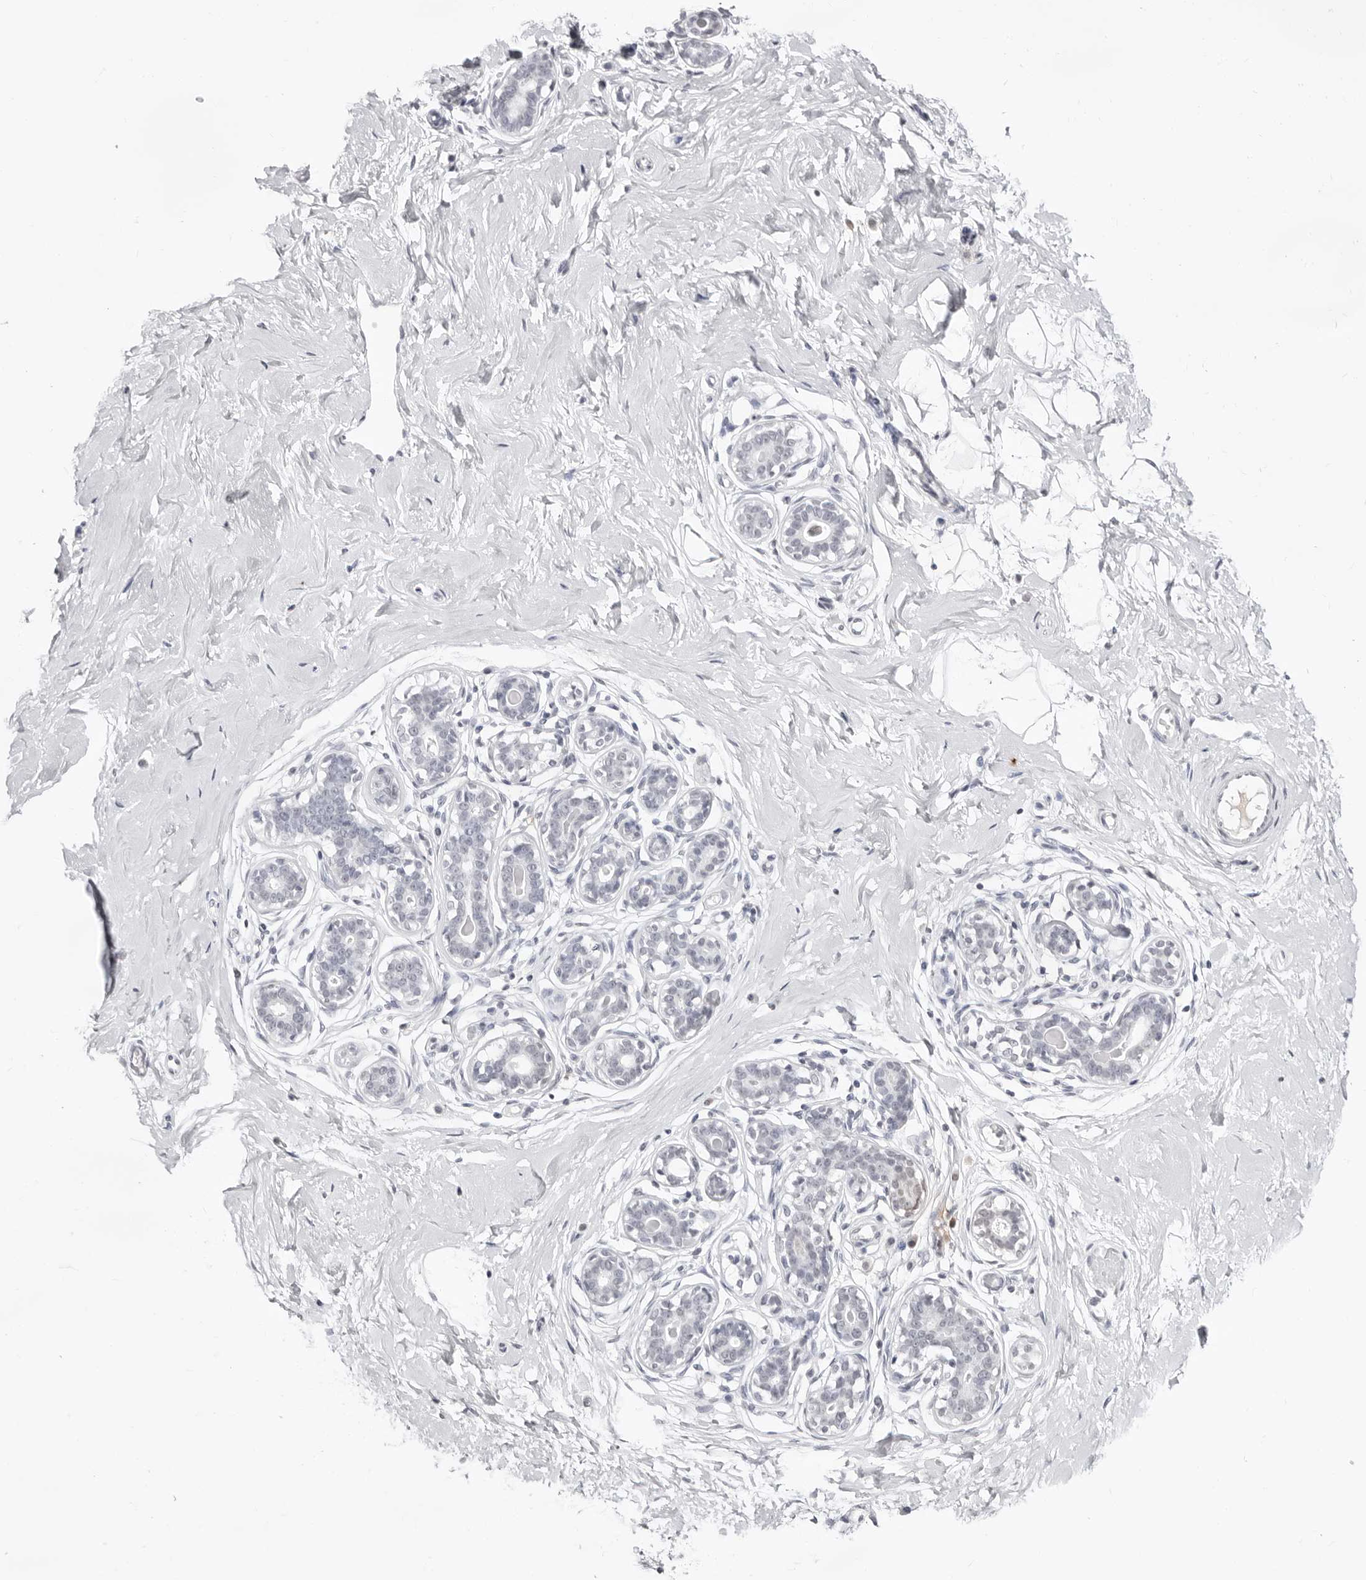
{"staining": {"intensity": "negative", "quantity": "none", "location": "none"}, "tissue": "breast", "cell_type": "Adipocytes", "image_type": "normal", "snomed": [{"axis": "morphology", "description": "Normal tissue, NOS"}, {"axis": "morphology", "description": "Adenoma, NOS"}, {"axis": "topography", "description": "Breast"}], "caption": "Adipocytes show no significant positivity in normal breast.", "gene": "CST5", "patient": {"sex": "female", "age": 23}}